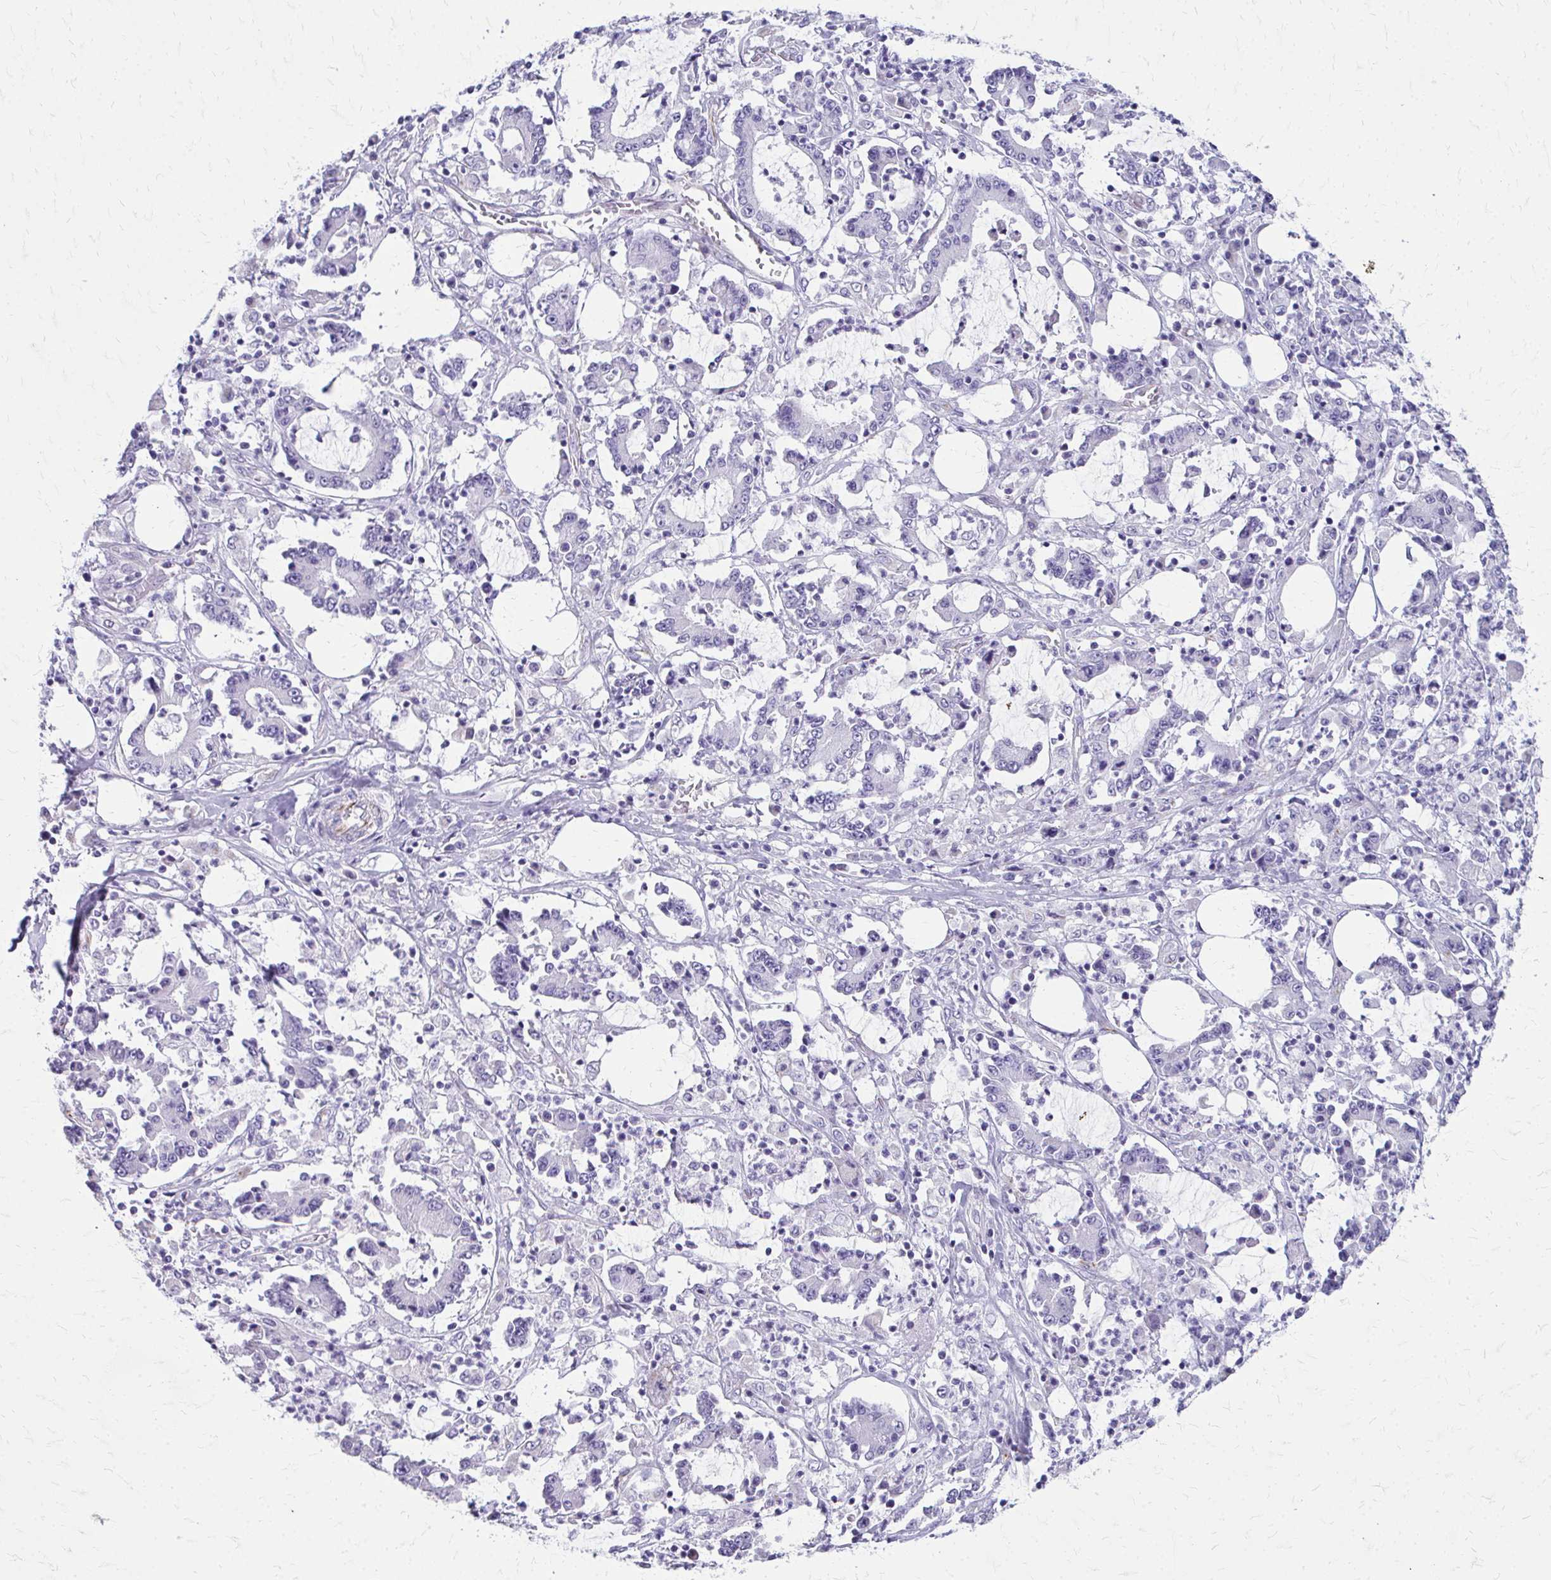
{"staining": {"intensity": "negative", "quantity": "none", "location": "none"}, "tissue": "stomach cancer", "cell_type": "Tumor cells", "image_type": "cancer", "snomed": [{"axis": "morphology", "description": "Adenocarcinoma, NOS"}, {"axis": "topography", "description": "Stomach, upper"}], "caption": "Immunohistochemical staining of human stomach cancer exhibits no significant positivity in tumor cells.", "gene": "TRIM6", "patient": {"sex": "male", "age": 68}}